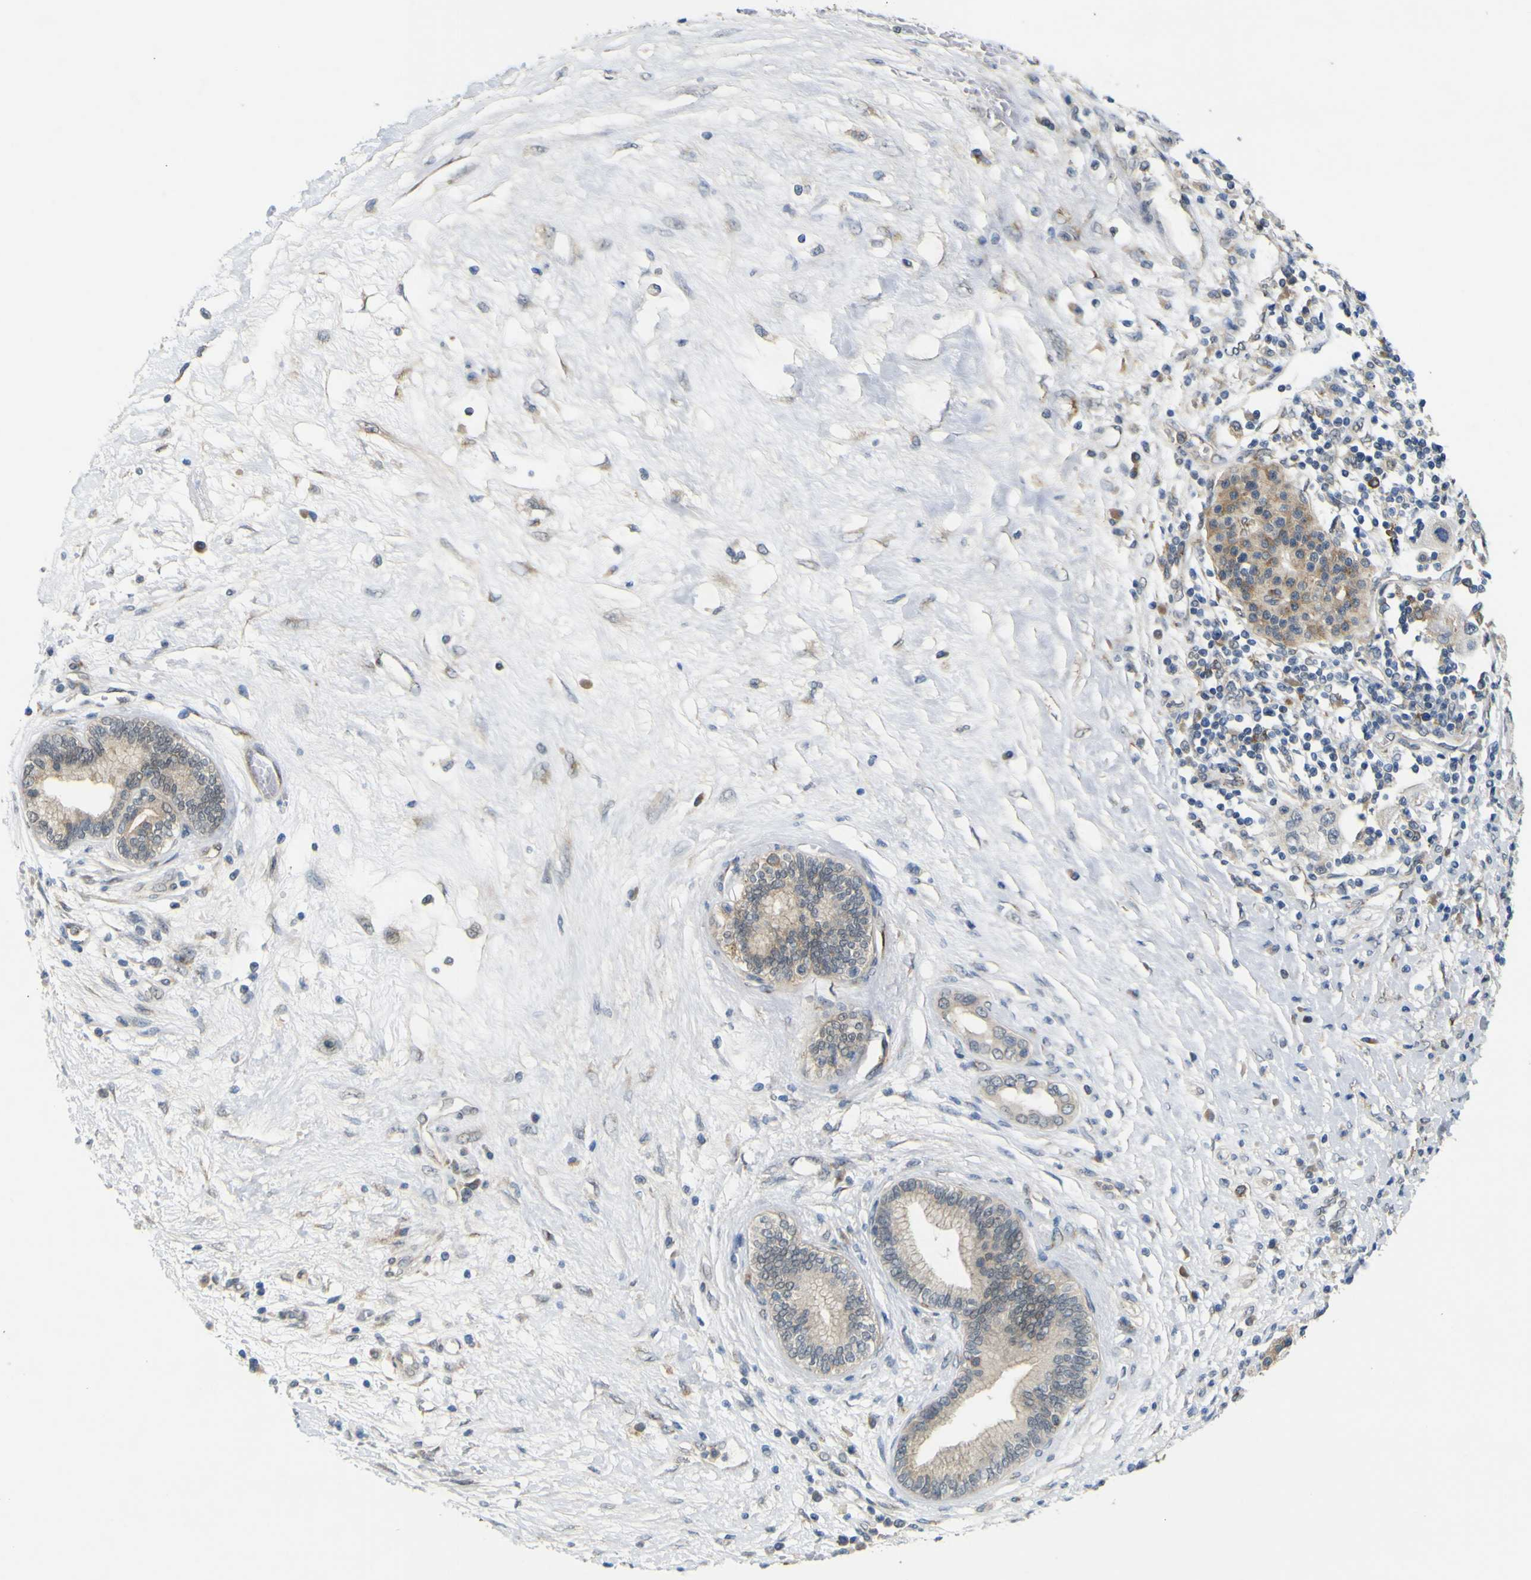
{"staining": {"intensity": "negative", "quantity": "none", "location": "none"}, "tissue": "pancreatic cancer", "cell_type": "Tumor cells", "image_type": "cancer", "snomed": [{"axis": "morphology", "description": "Adenocarcinoma, NOS"}, {"axis": "topography", "description": "Pancreas"}], "caption": "Tumor cells show no significant protein staining in pancreatic cancer (adenocarcinoma).", "gene": "IGF2R", "patient": {"sex": "female", "age": 70}}